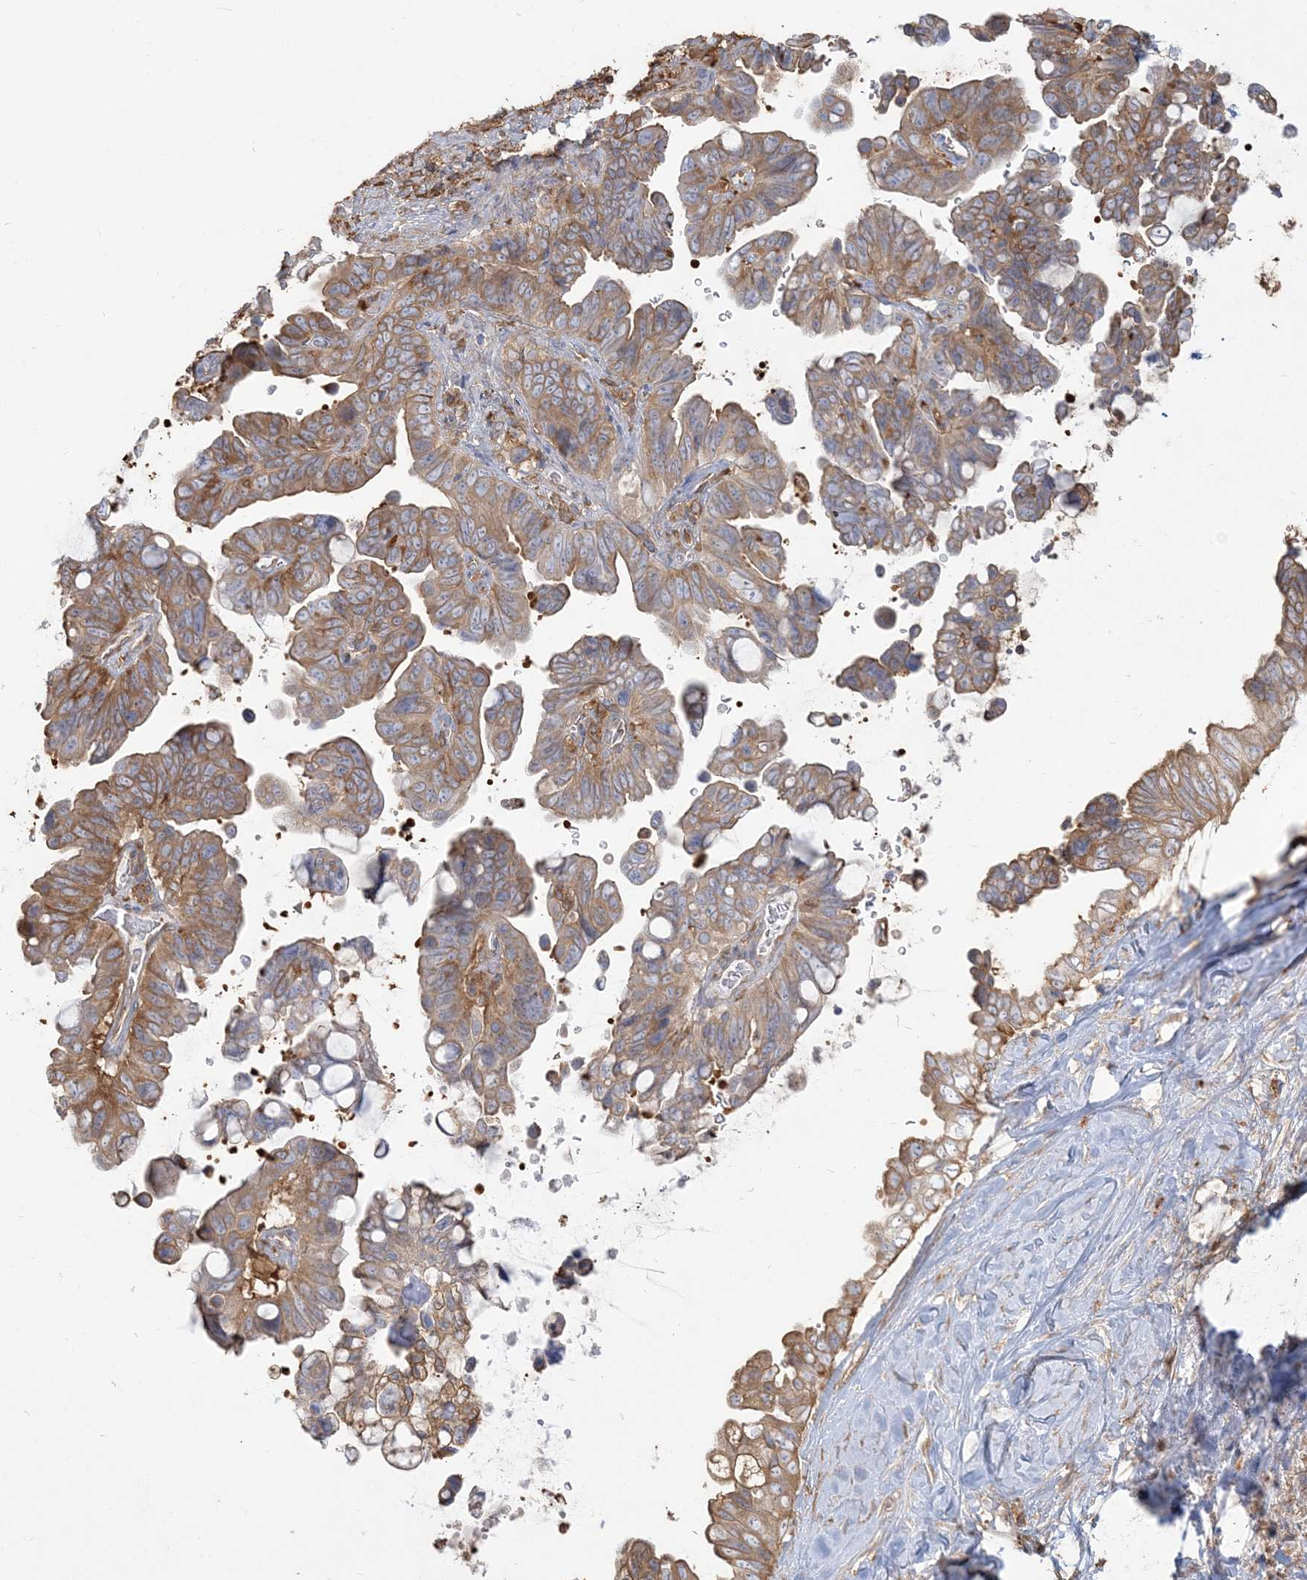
{"staining": {"intensity": "moderate", "quantity": ">75%", "location": "cytoplasmic/membranous"}, "tissue": "pancreatic cancer", "cell_type": "Tumor cells", "image_type": "cancer", "snomed": [{"axis": "morphology", "description": "Adenocarcinoma, NOS"}, {"axis": "topography", "description": "Pancreas"}], "caption": "This photomicrograph demonstrates IHC staining of adenocarcinoma (pancreatic), with medium moderate cytoplasmic/membranous expression in approximately >75% of tumor cells.", "gene": "ANKS1A", "patient": {"sex": "female", "age": 72}}